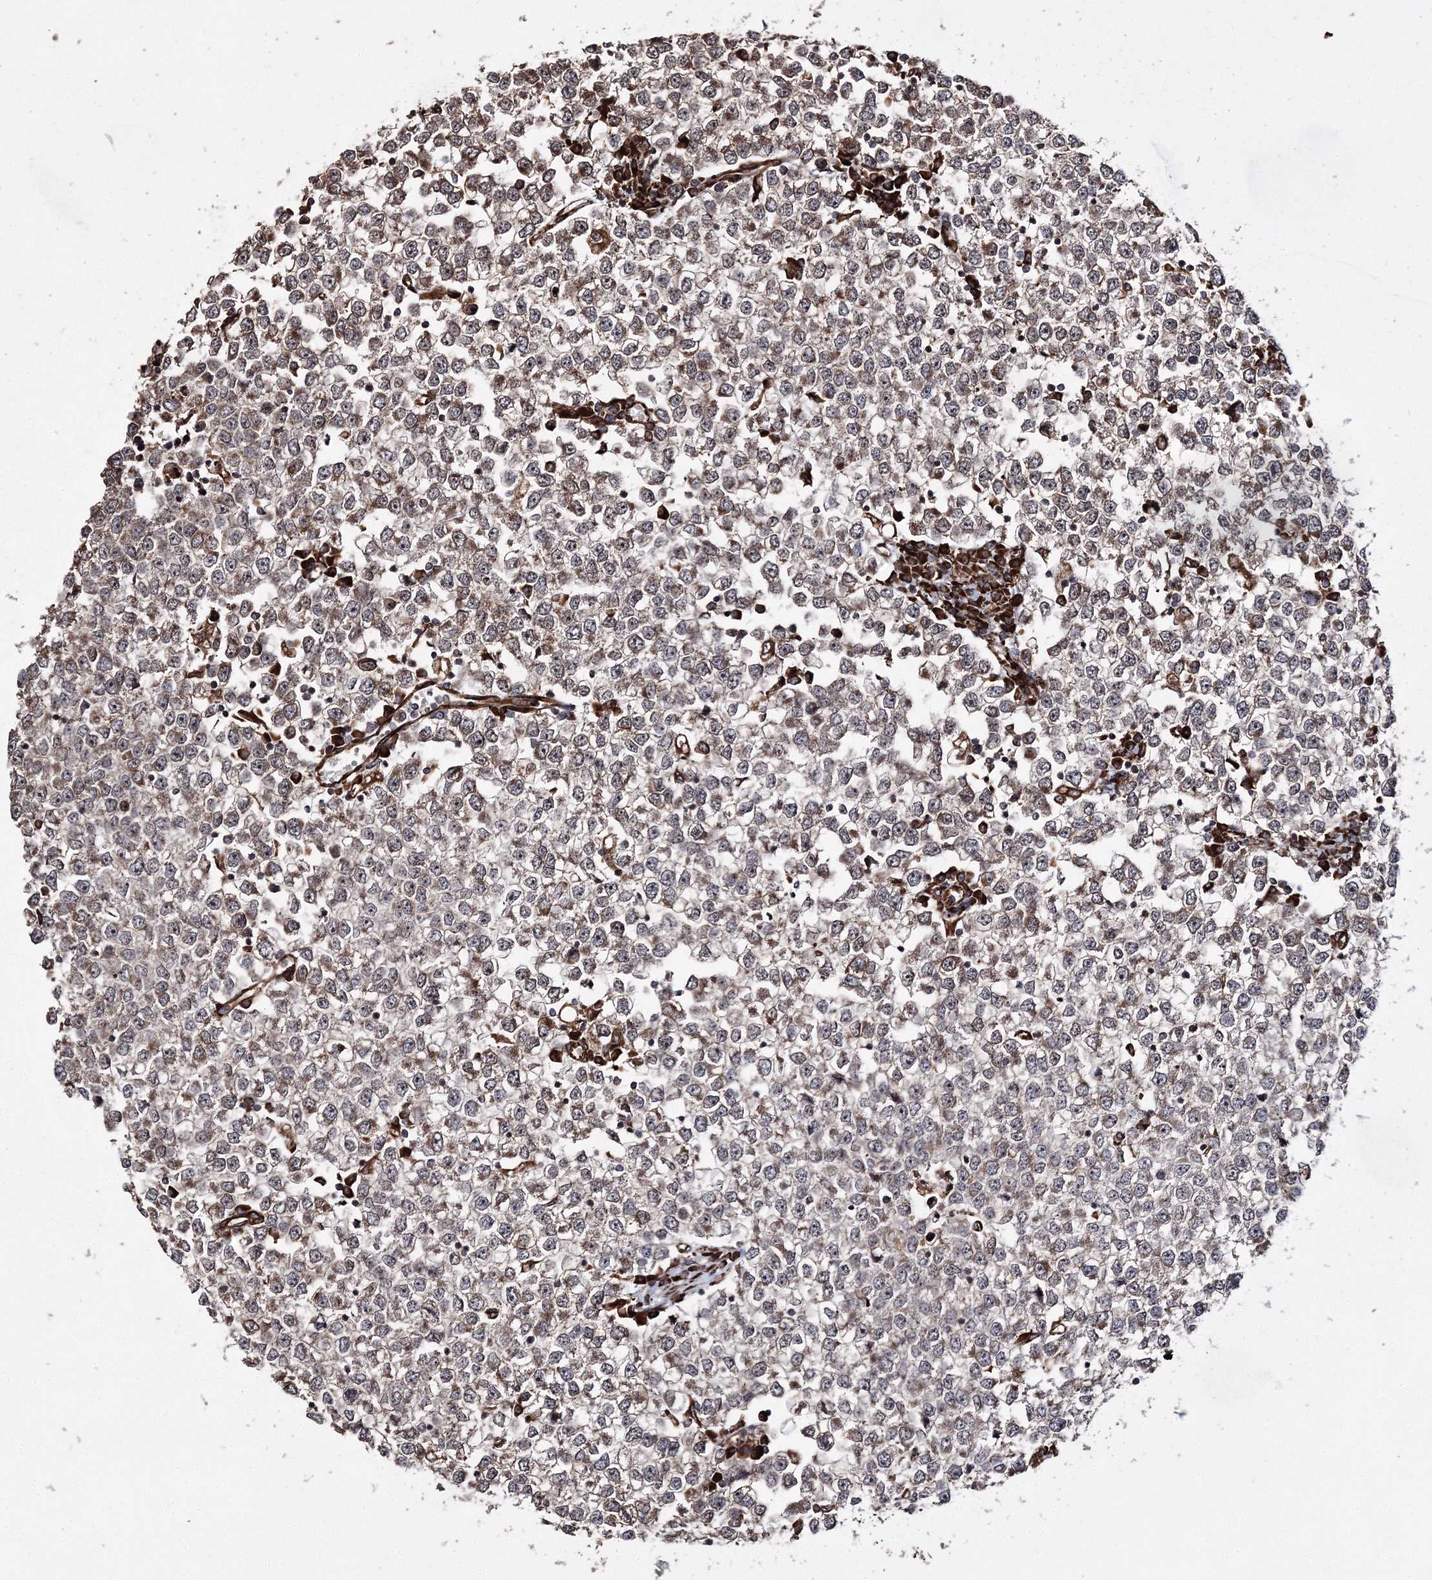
{"staining": {"intensity": "moderate", "quantity": "25%-75%", "location": "cytoplasmic/membranous"}, "tissue": "testis cancer", "cell_type": "Tumor cells", "image_type": "cancer", "snomed": [{"axis": "morphology", "description": "Seminoma, NOS"}, {"axis": "topography", "description": "Testis"}], "caption": "Immunohistochemistry (IHC) image of neoplastic tissue: testis cancer (seminoma) stained using IHC shows medium levels of moderate protein expression localized specifically in the cytoplasmic/membranous of tumor cells, appearing as a cytoplasmic/membranous brown color.", "gene": "SCRN3", "patient": {"sex": "male", "age": 65}}